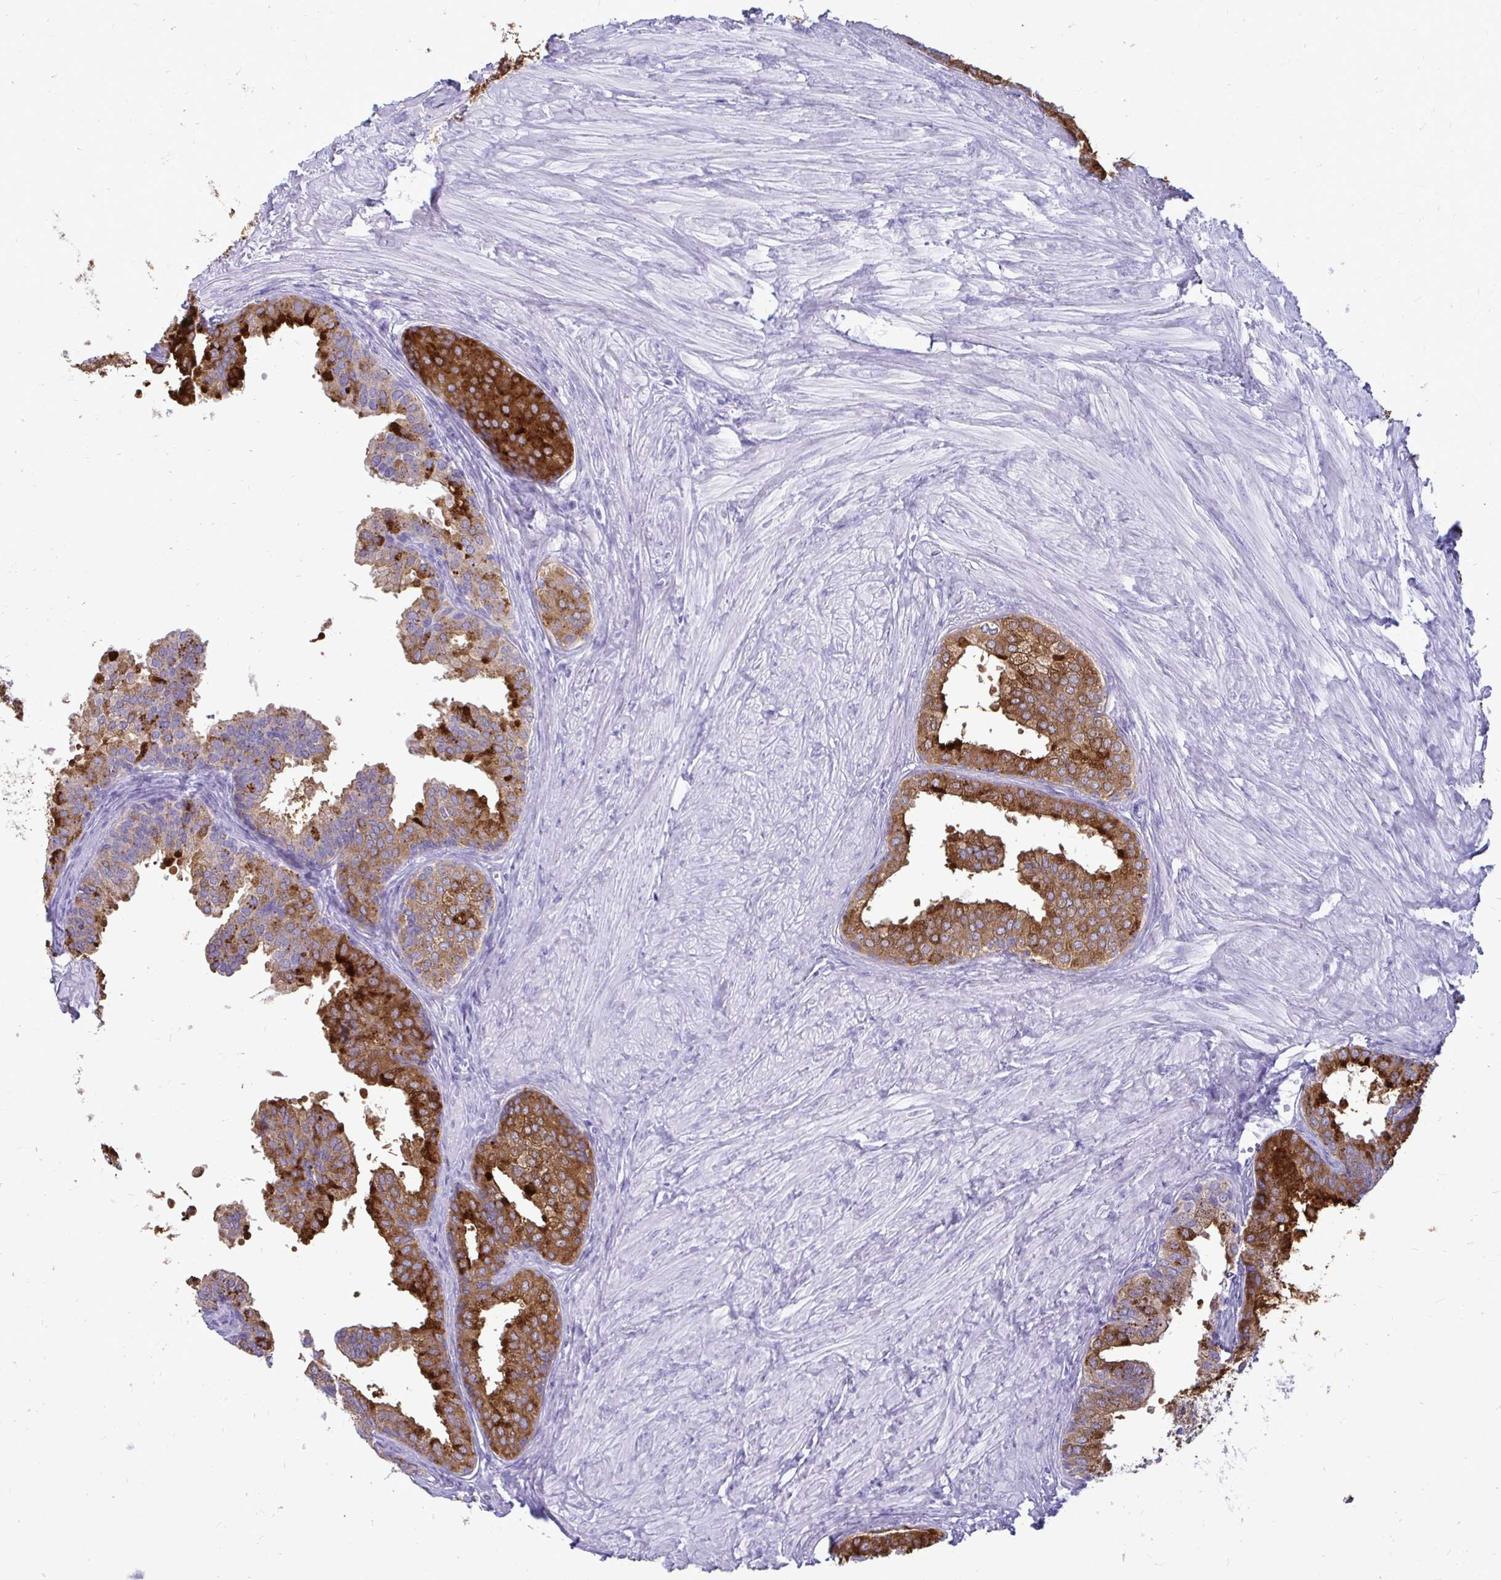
{"staining": {"intensity": "strong", "quantity": ">75%", "location": "cytoplasmic/membranous"}, "tissue": "prostate", "cell_type": "Glandular cells", "image_type": "normal", "snomed": [{"axis": "morphology", "description": "Normal tissue, NOS"}, {"axis": "topography", "description": "Prostate"}, {"axis": "topography", "description": "Peripheral nerve tissue"}], "caption": "IHC photomicrograph of normal prostate: human prostate stained using immunohistochemistry exhibits high levels of strong protein expression localized specifically in the cytoplasmic/membranous of glandular cells, appearing as a cytoplasmic/membranous brown color.", "gene": "OR10R2", "patient": {"sex": "male", "age": 55}}